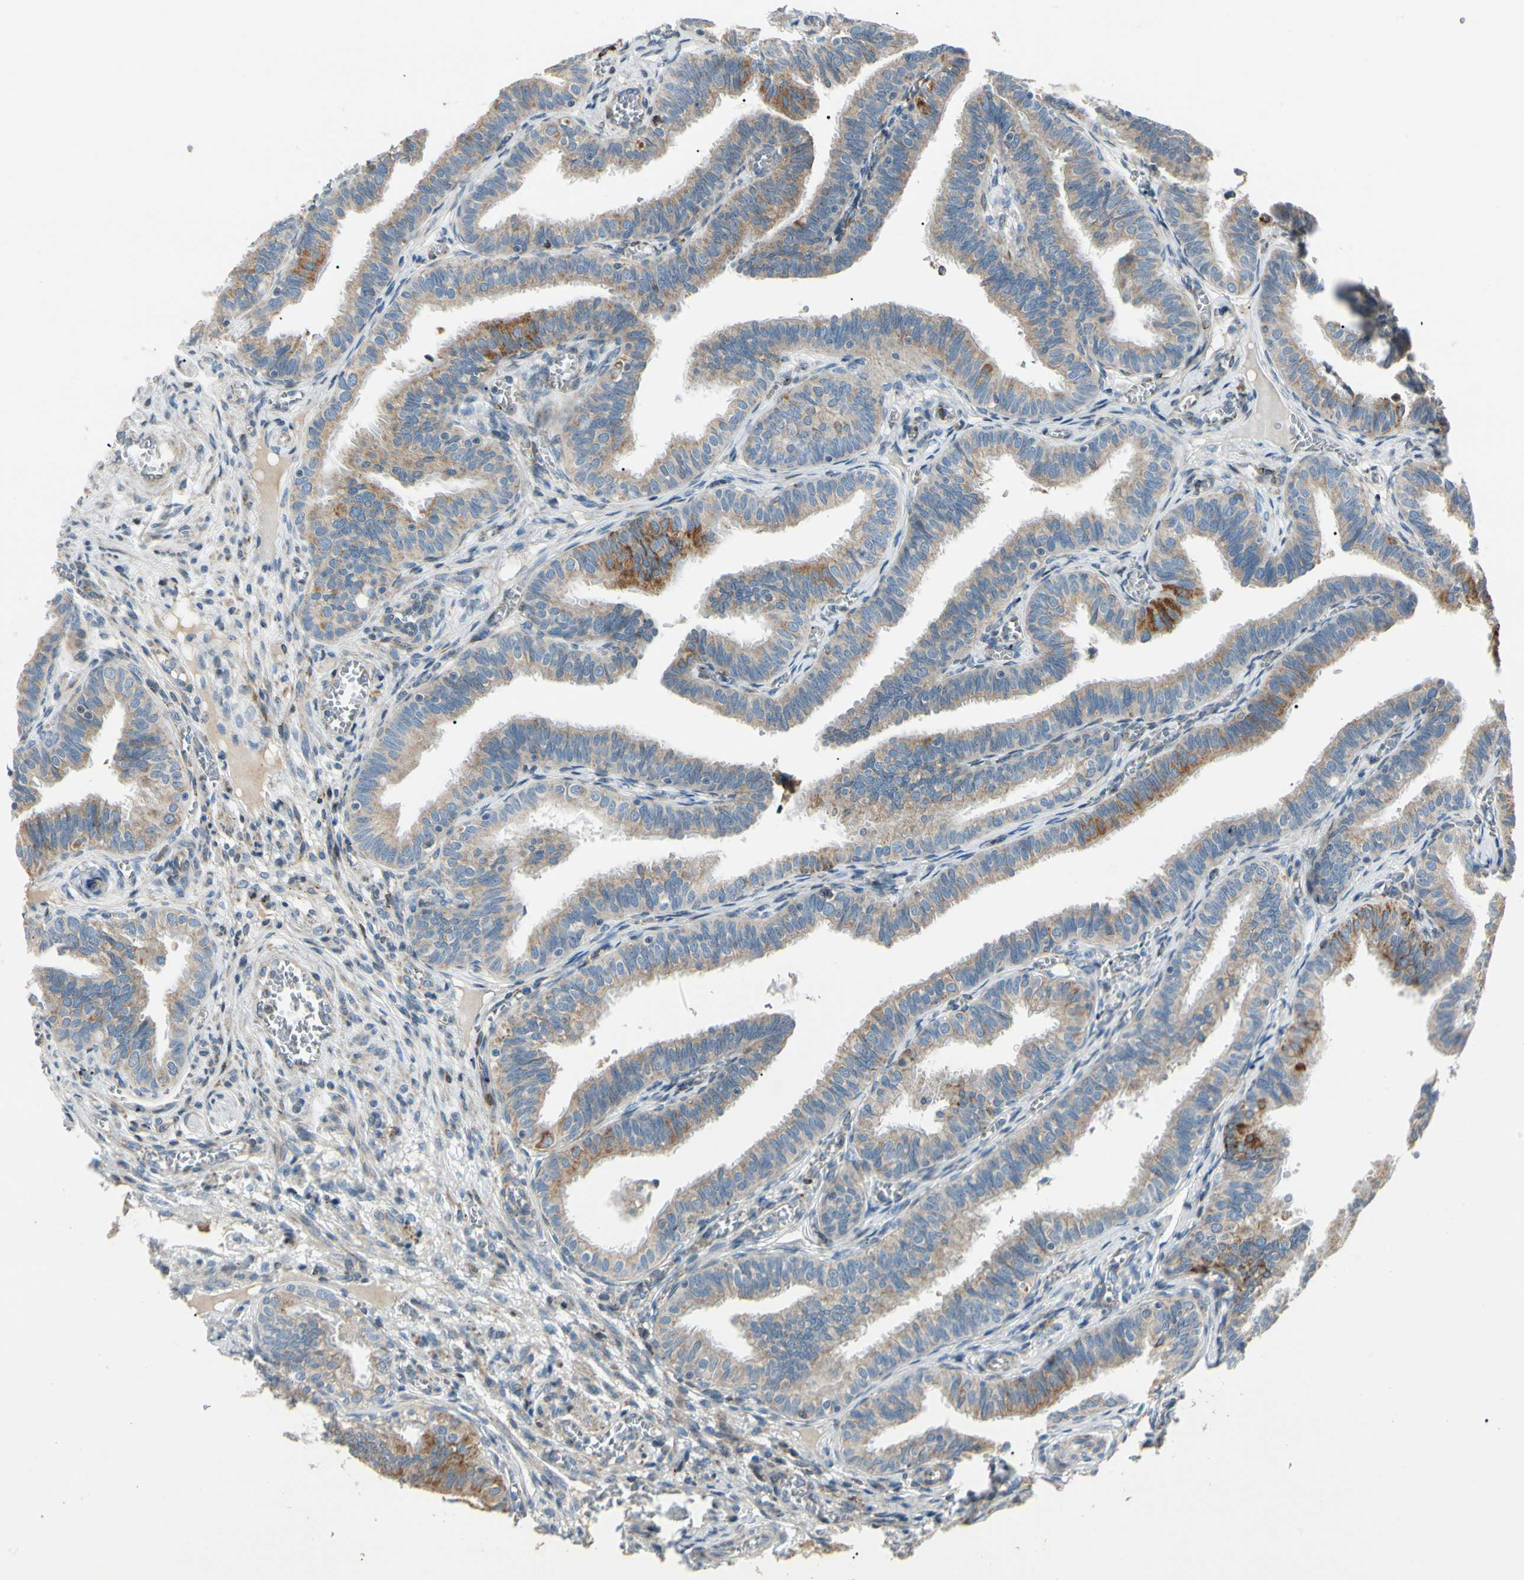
{"staining": {"intensity": "weak", "quantity": ">75%", "location": "cytoplasmic/membranous"}, "tissue": "fallopian tube", "cell_type": "Glandular cells", "image_type": "normal", "snomed": [{"axis": "morphology", "description": "Normal tissue, NOS"}, {"axis": "topography", "description": "Fallopian tube"}], "caption": "Immunohistochemistry staining of normal fallopian tube, which reveals low levels of weak cytoplasmic/membranous staining in about >75% of glandular cells indicating weak cytoplasmic/membranous protein staining. The staining was performed using DAB (brown) for protein detection and nuclei were counterstained in hematoxylin (blue).", "gene": "MRPL9", "patient": {"sex": "female", "age": 46}}